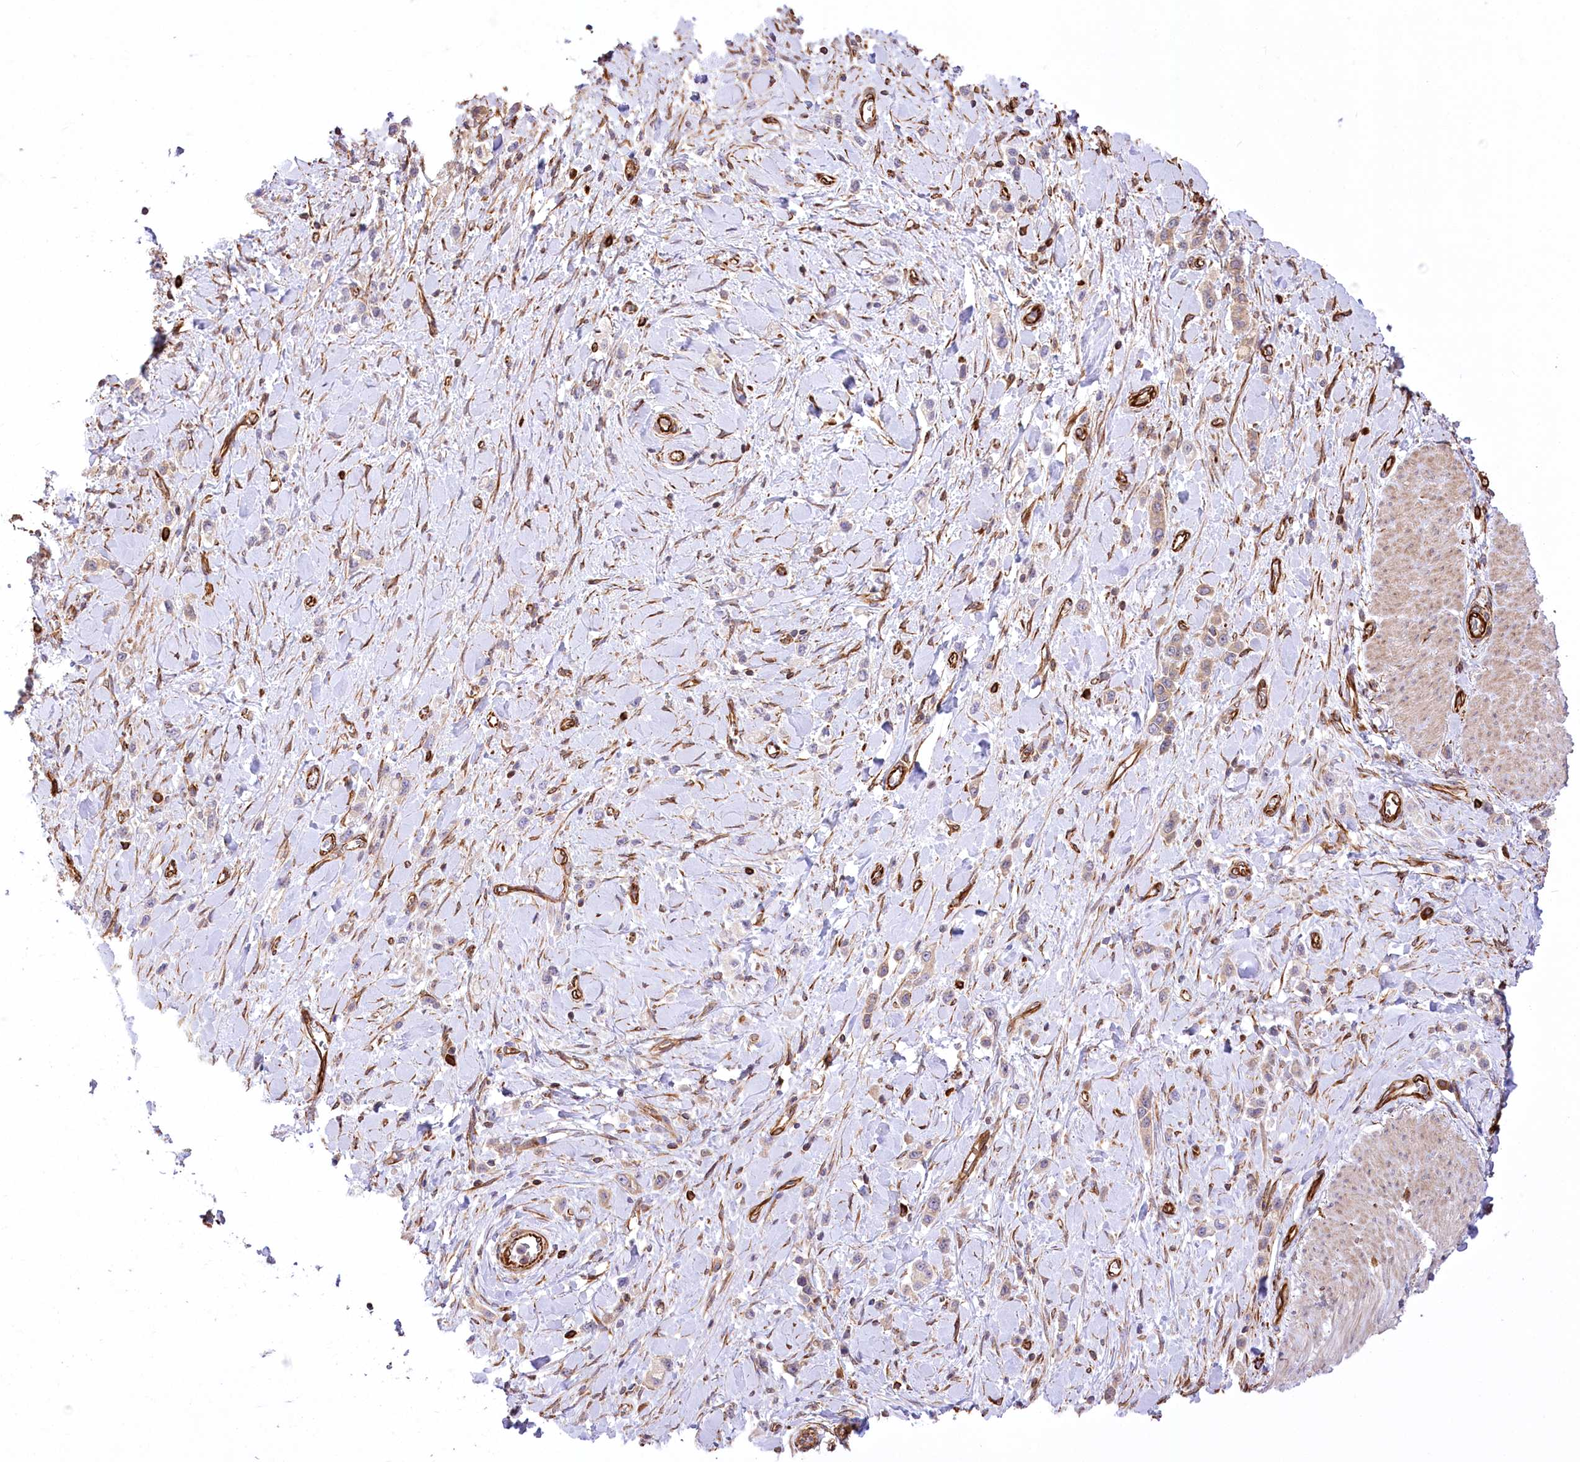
{"staining": {"intensity": "negative", "quantity": "none", "location": "none"}, "tissue": "stomach cancer", "cell_type": "Tumor cells", "image_type": "cancer", "snomed": [{"axis": "morphology", "description": "Normal tissue, NOS"}, {"axis": "morphology", "description": "Adenocarcinoma, NOS"}, {"axis": "topography", "description": "Stomach, upper"}, {"axis": "topography", "description": "Stomach"}], "caption": "Tumor cells are negative for brown protein staining in stomach adenocarcinoma.", "gene": "TTC1", "patient": {"sex": "female", "age": 65}}